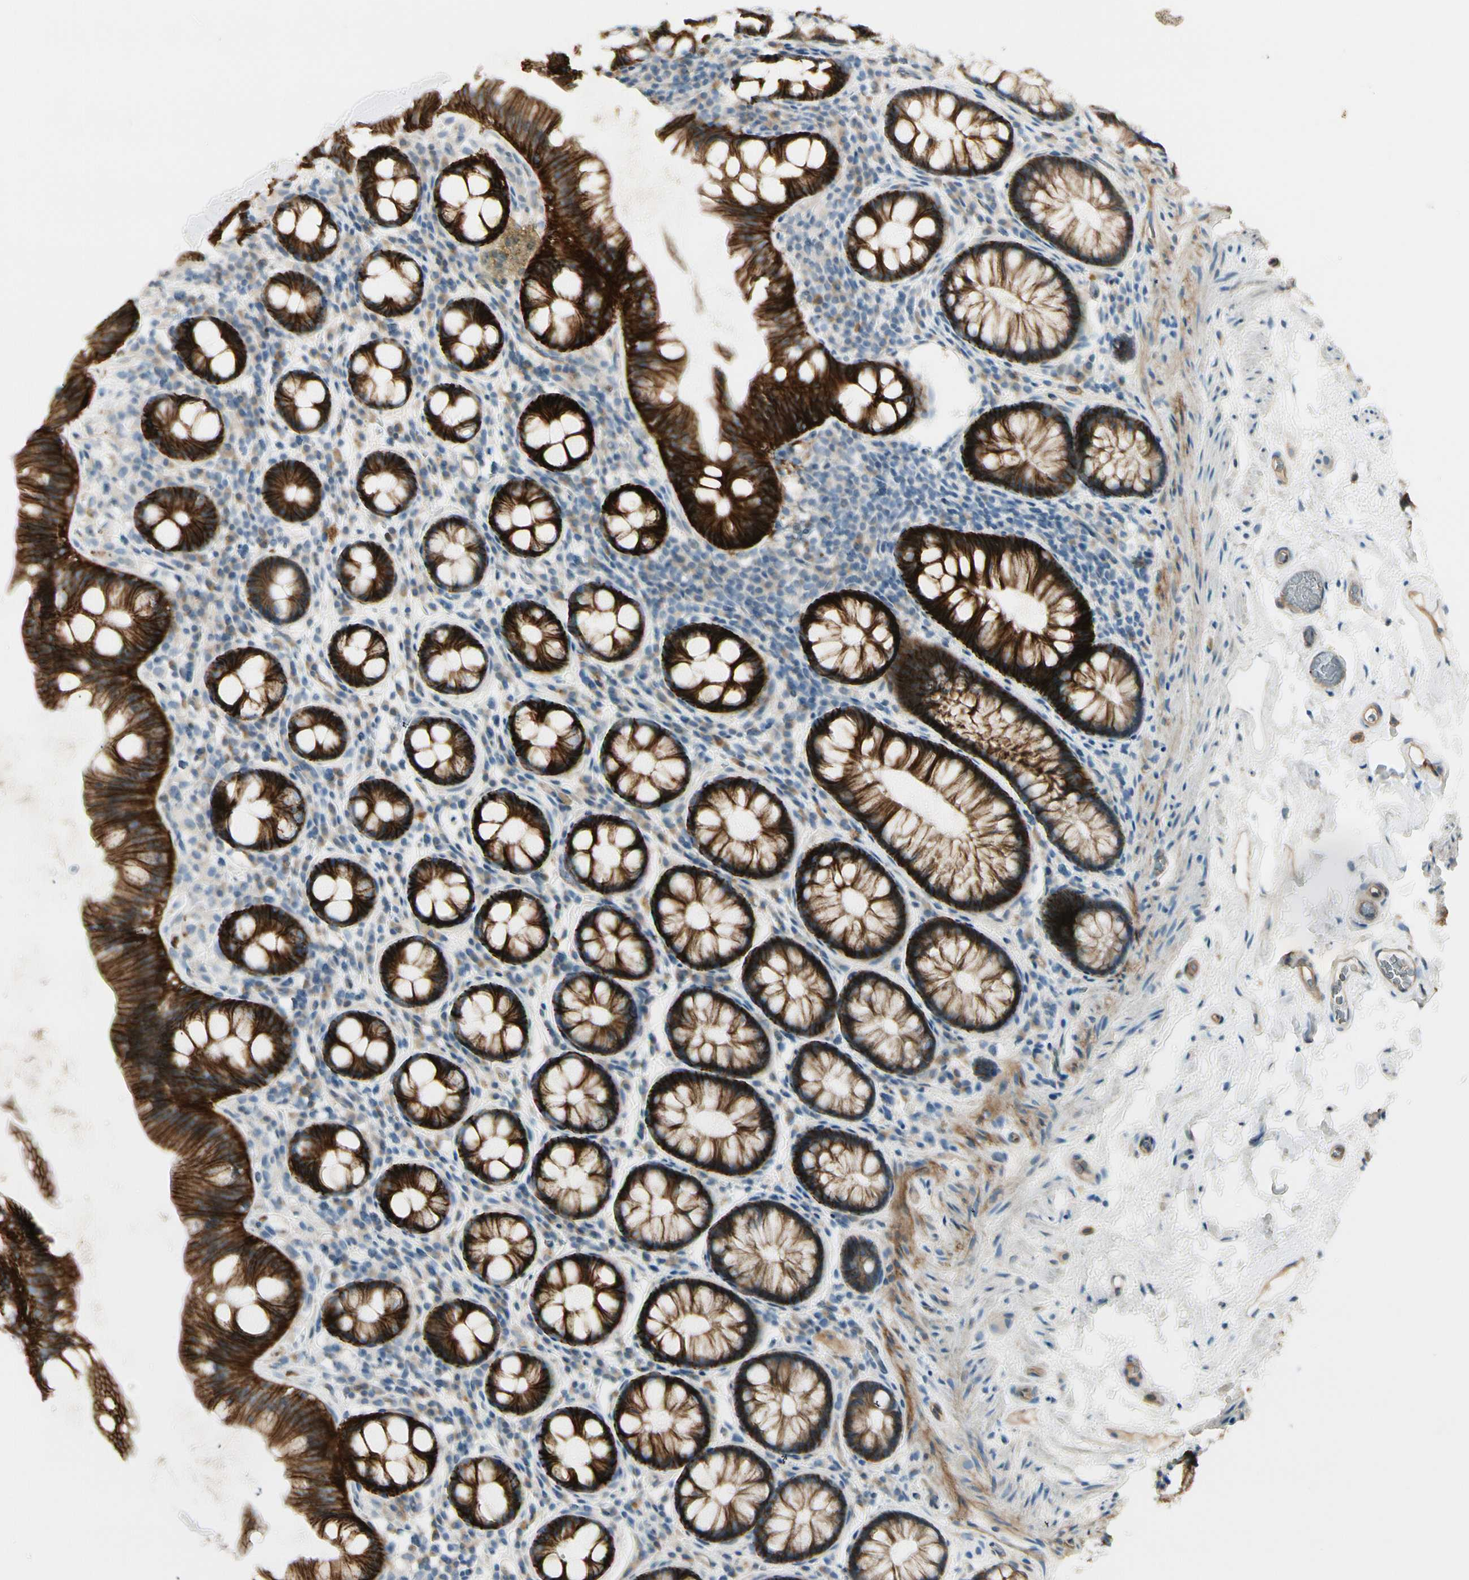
{"staining": {"intensity": "weak", "quantity": ">75%", "location": "cytoplasmic/membranous"}, "tissue": "colon", "cell_type": "Endothelial cells", "image_type": "normal", "snomed": [{"axis": "morphology", "description": "Normal tissue, NOS"}, {"axis": "topography", "description": "Colon"}], "caption": "Immunohistochemical staining of normal colon demonstrates low levels of weak cytoplasmic/membranous positivity in approximately >75% of endothelial cells.", "gene": "ITGA3", "patient": {"sex": "female", "age": 80}}